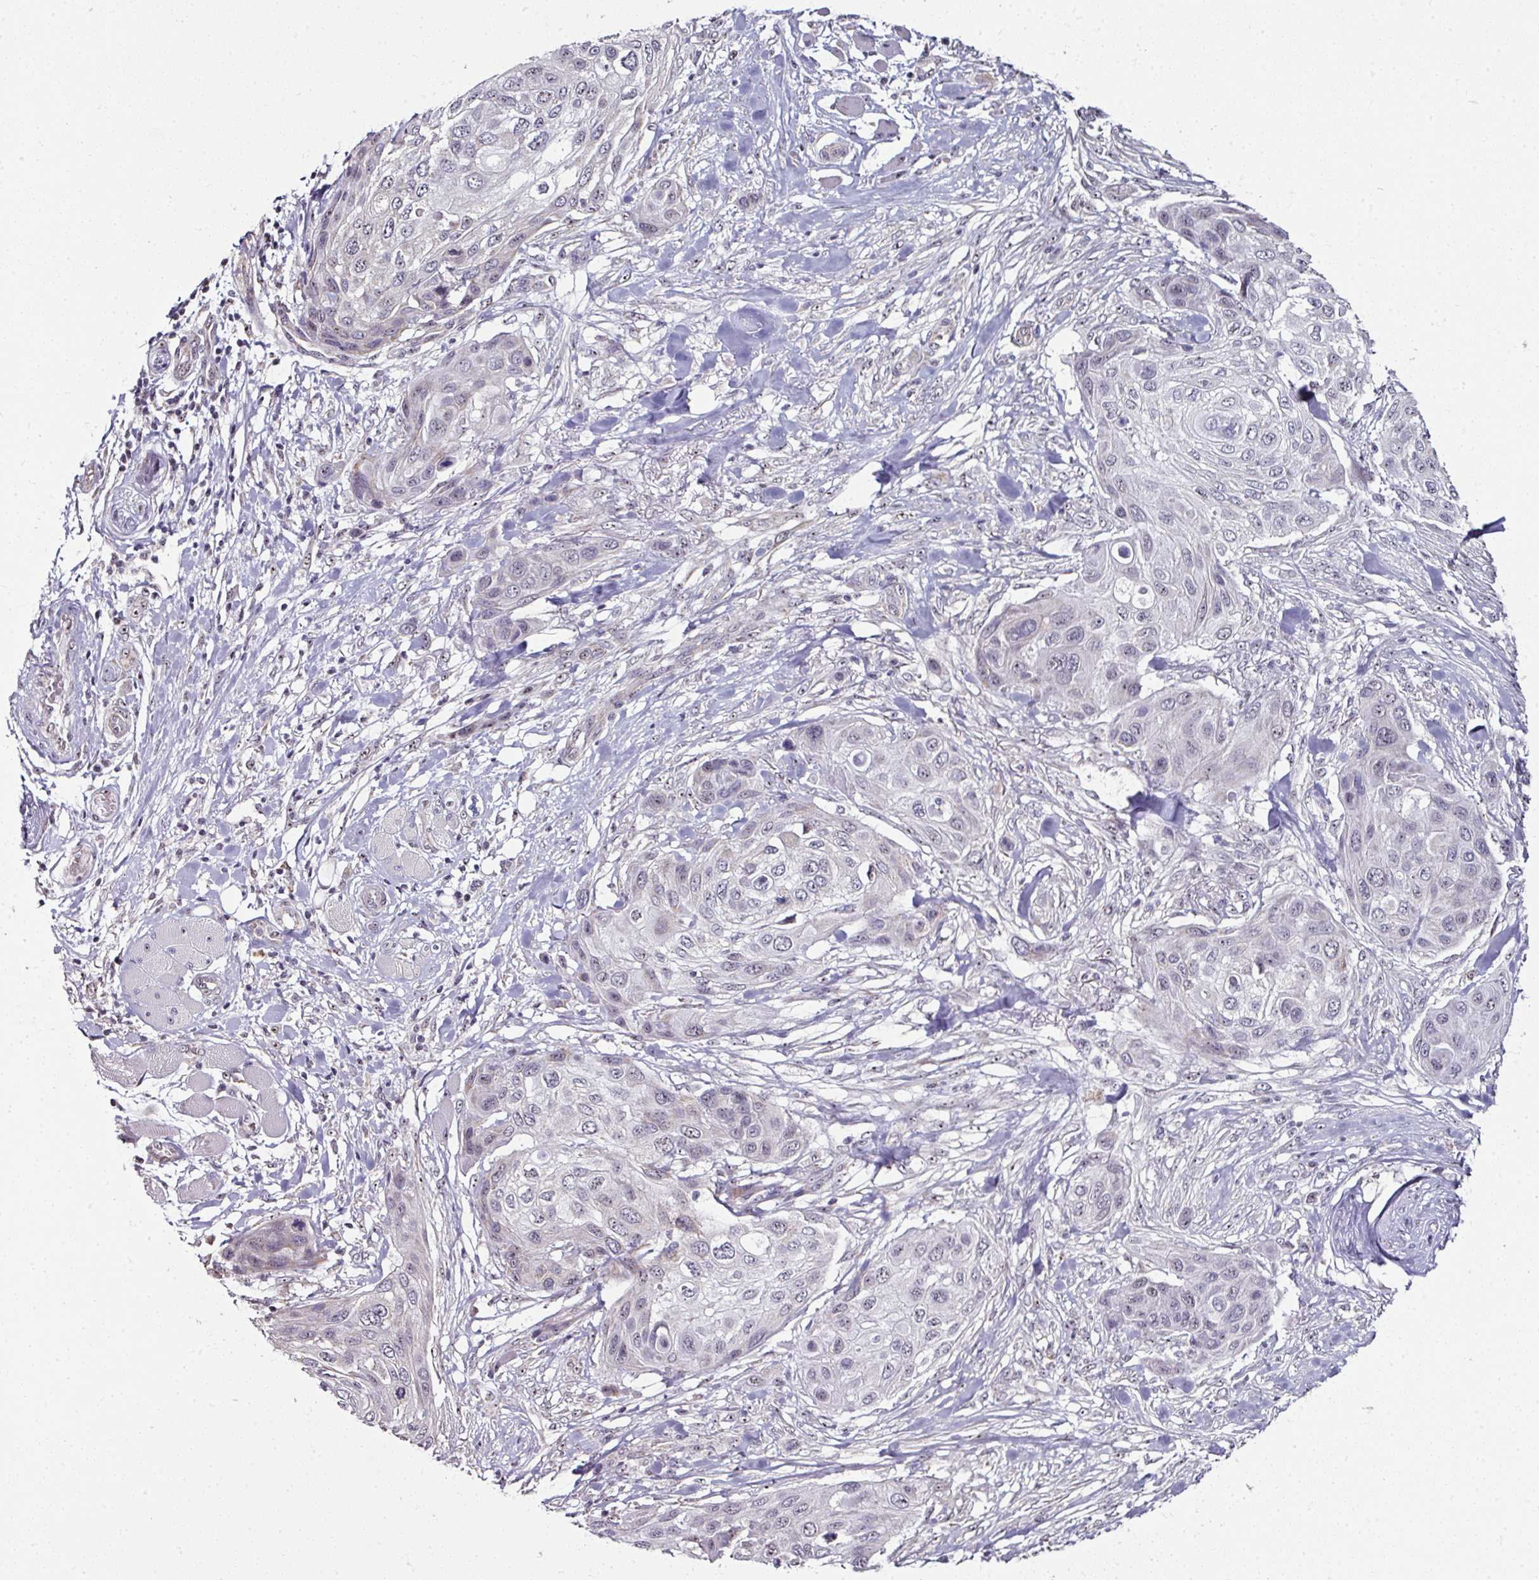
{"staining": {"intensity": "weak", "quantity": "<25%", "location": "nuclear"}, "tissue": "skin cancer", "cell_type": "Tumor cells", "image_type": "cancer", "snomed": [{"axis": "morphology", "description": "Squamous cell carcinoma, NOS"}, {"axis": "topography", "description": "Skin"}], "caption": "The micrograph displays no staining of tumor cells in skin squamous cell carcinoma.", "gene": "NACC2", "patient": {"sex": "female", "age": 87}}